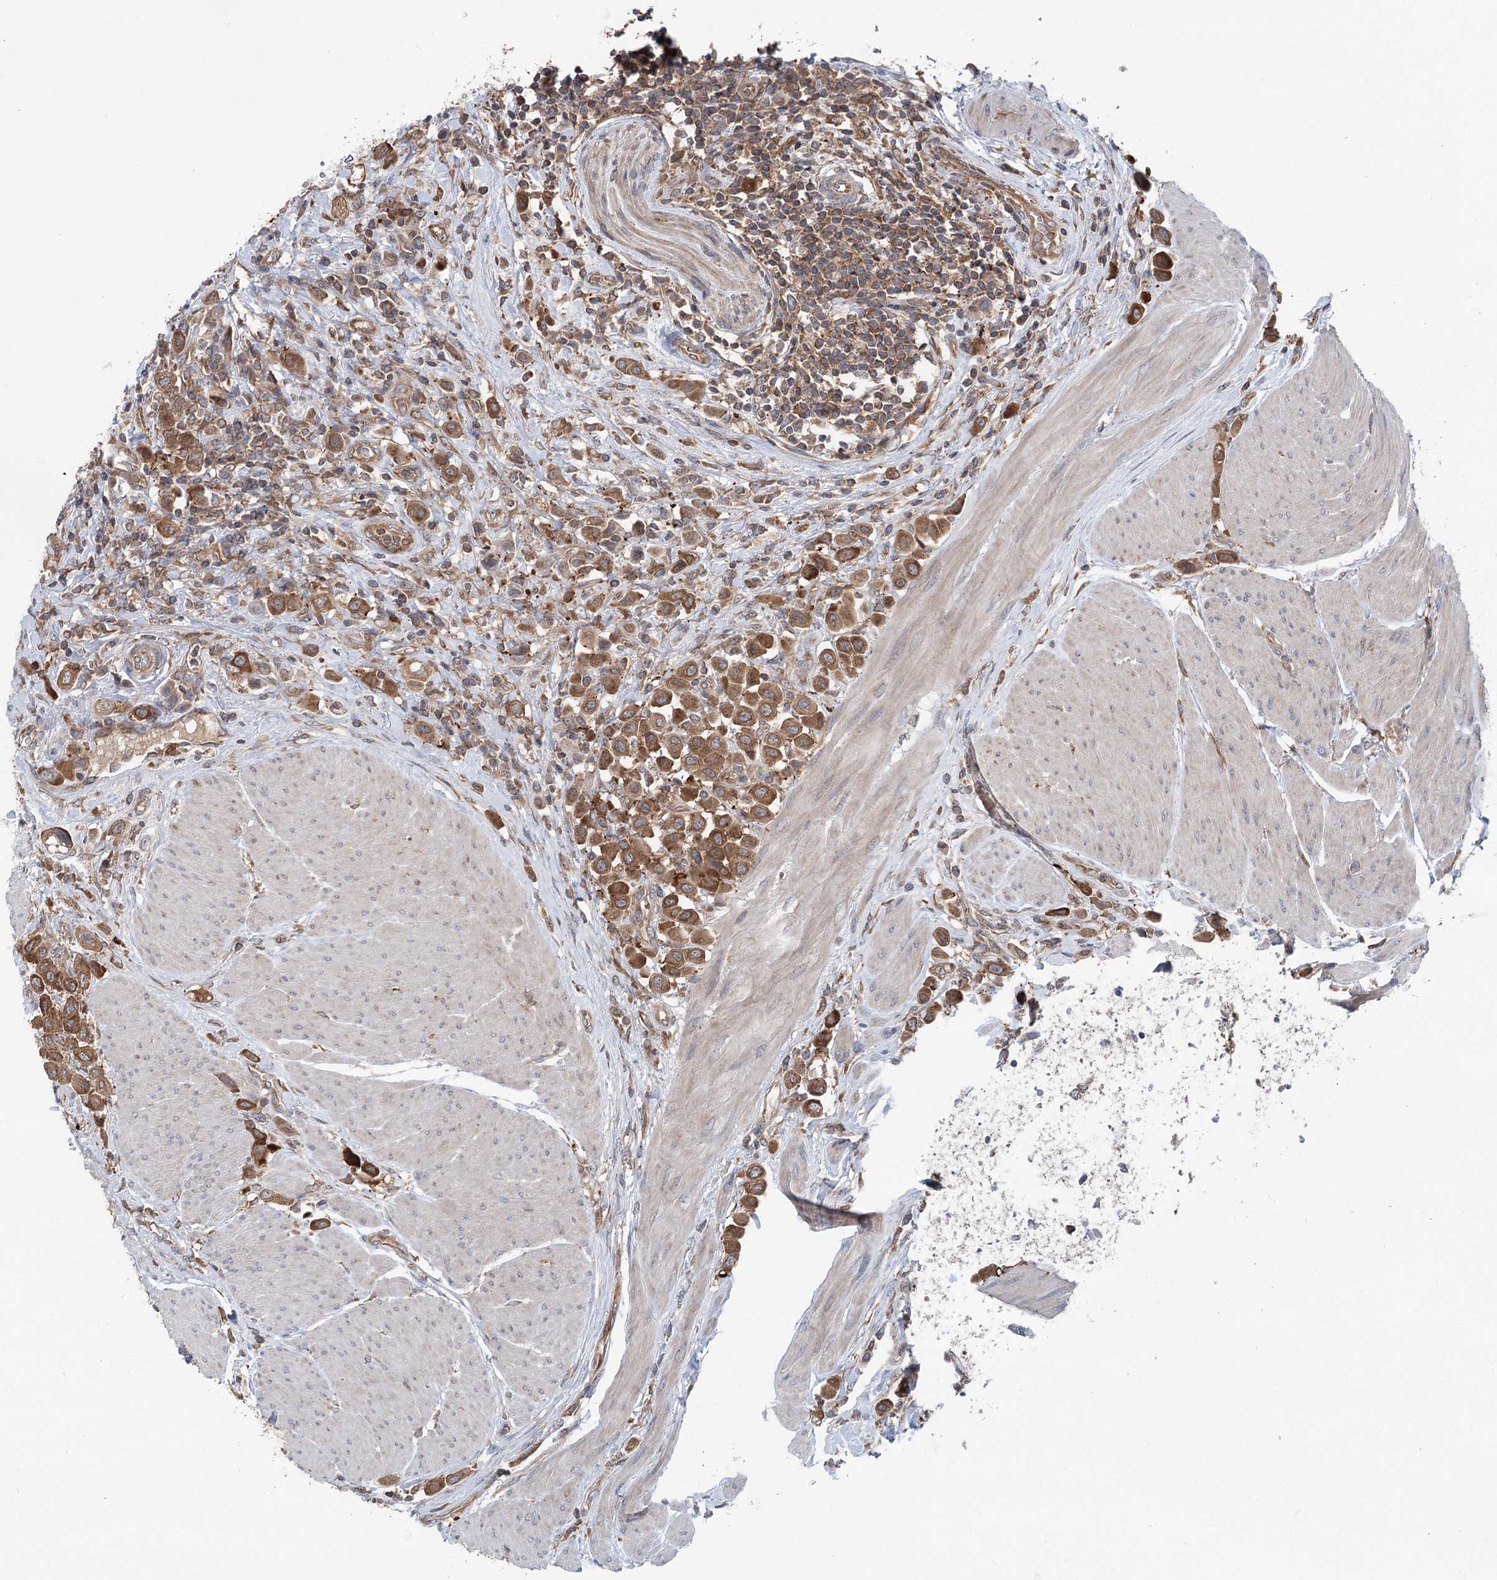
{"staining": {"intensity": "moderate", "quantity": ">75%", "location": "cytoplasmic/membranous"}, "tissue": "urothelial cancer", "cell_type": "Tumor cells", "image_type": "cancer", "snomed": [{"axis": "morphology", "description": "Urothelial carcinoma, High grade"}, {"axis": "topography", "description": "Urinary bladder"}], "caption": "Immunohistochemistry (IHC) of human urothelial cancer demonstrates medium levels of moderate cytoplasmic/membranous expression in approximately >75% of tumor cells.", "gene": "PPP1R21", "patient": {"sex": "male", "age": 50}}